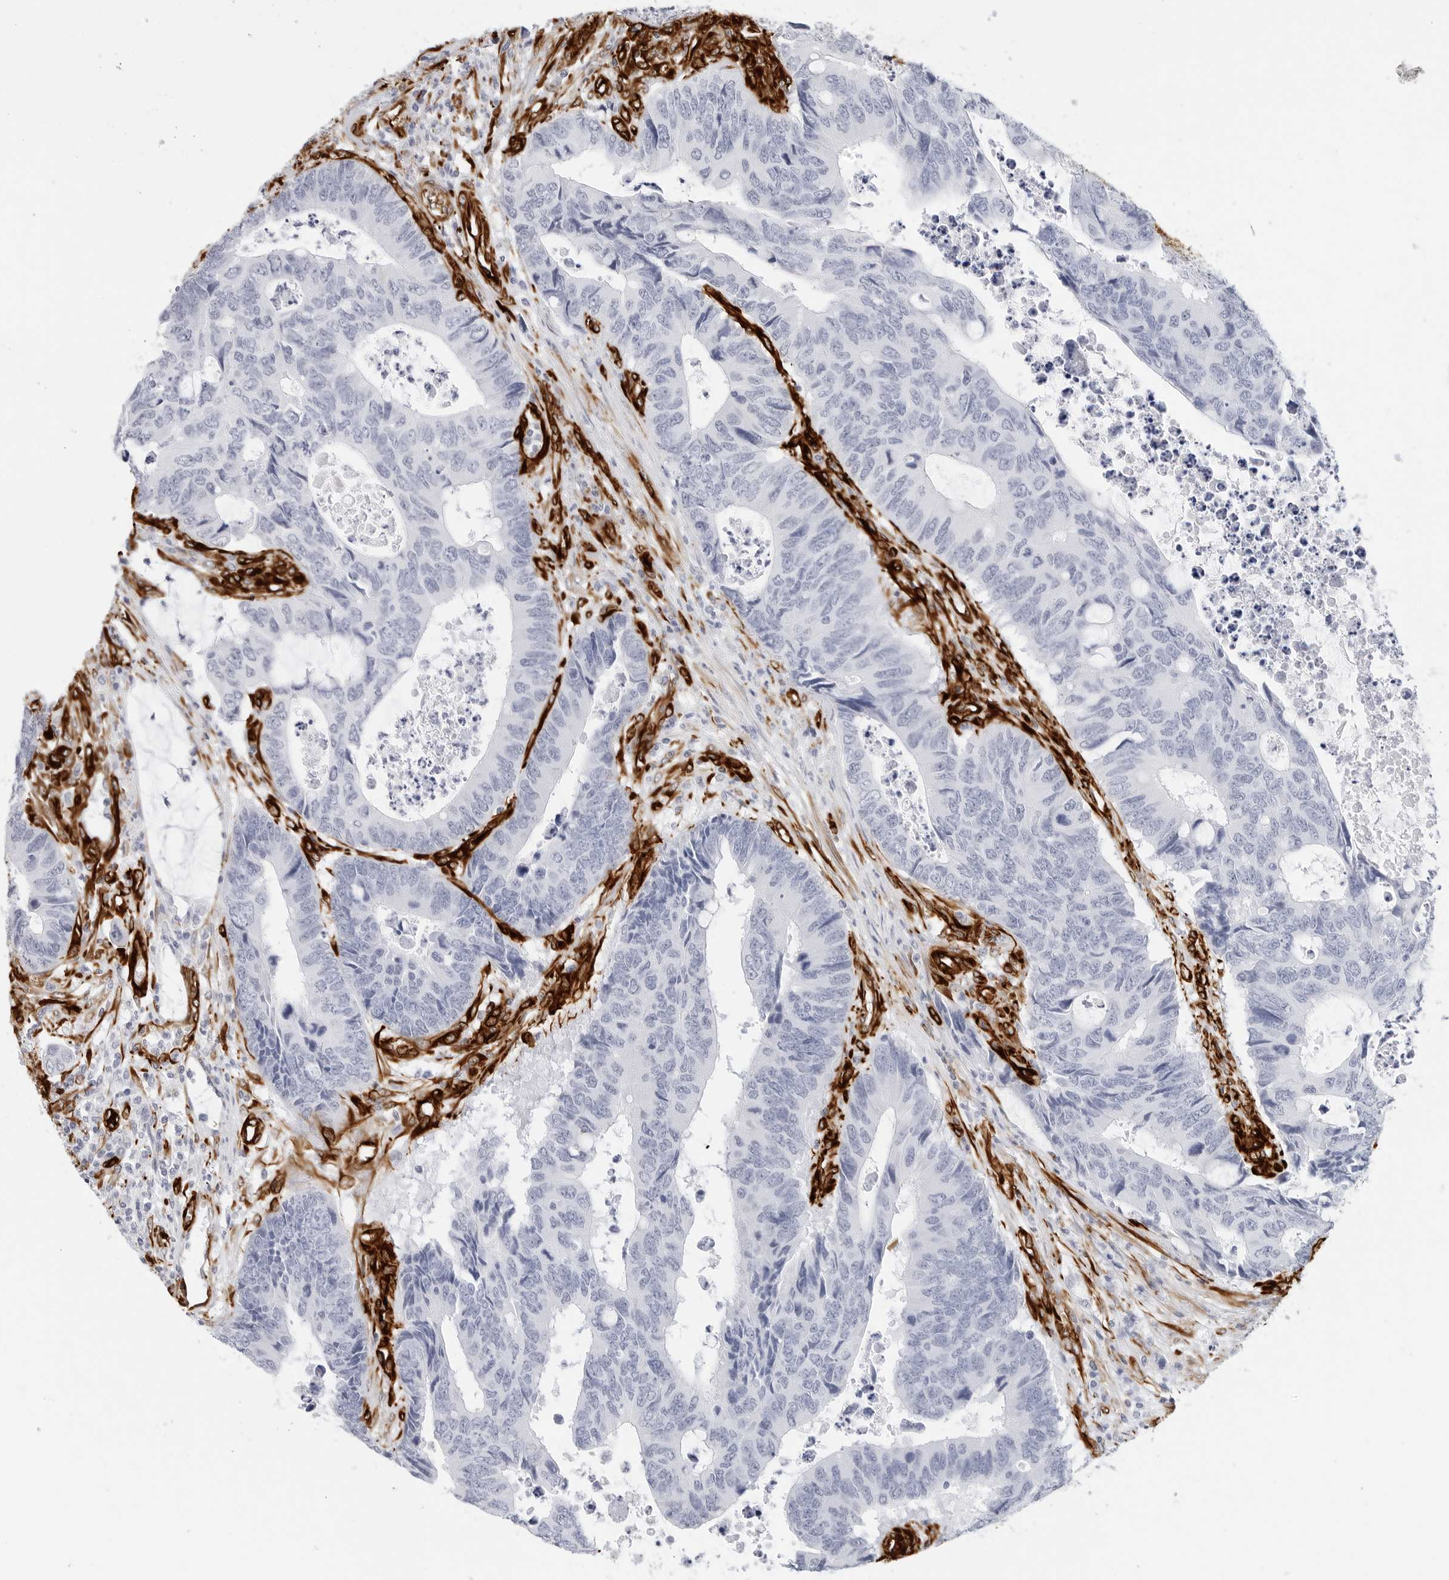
{"staining": {"intensity": "negative", "quantity": "none", "location": "none"}, "tissue": "colorectal cancer", "cell_type": "Tumor cells", "image_type": "cancer", "snomed": [{"axis": "morphology", "description": "Adenocarcinoma, NOS"}, {"axis": "topography", "description": "Rectum"}], "caption": "Immunohistochemistry (IHC) histopathology image of neoplastic tissue: human colorectal cancer stained with DAB reveals no significant protein positivity in tumor cells.", "gene": "NES", "patient": {"sex": "male", "age": 84}}